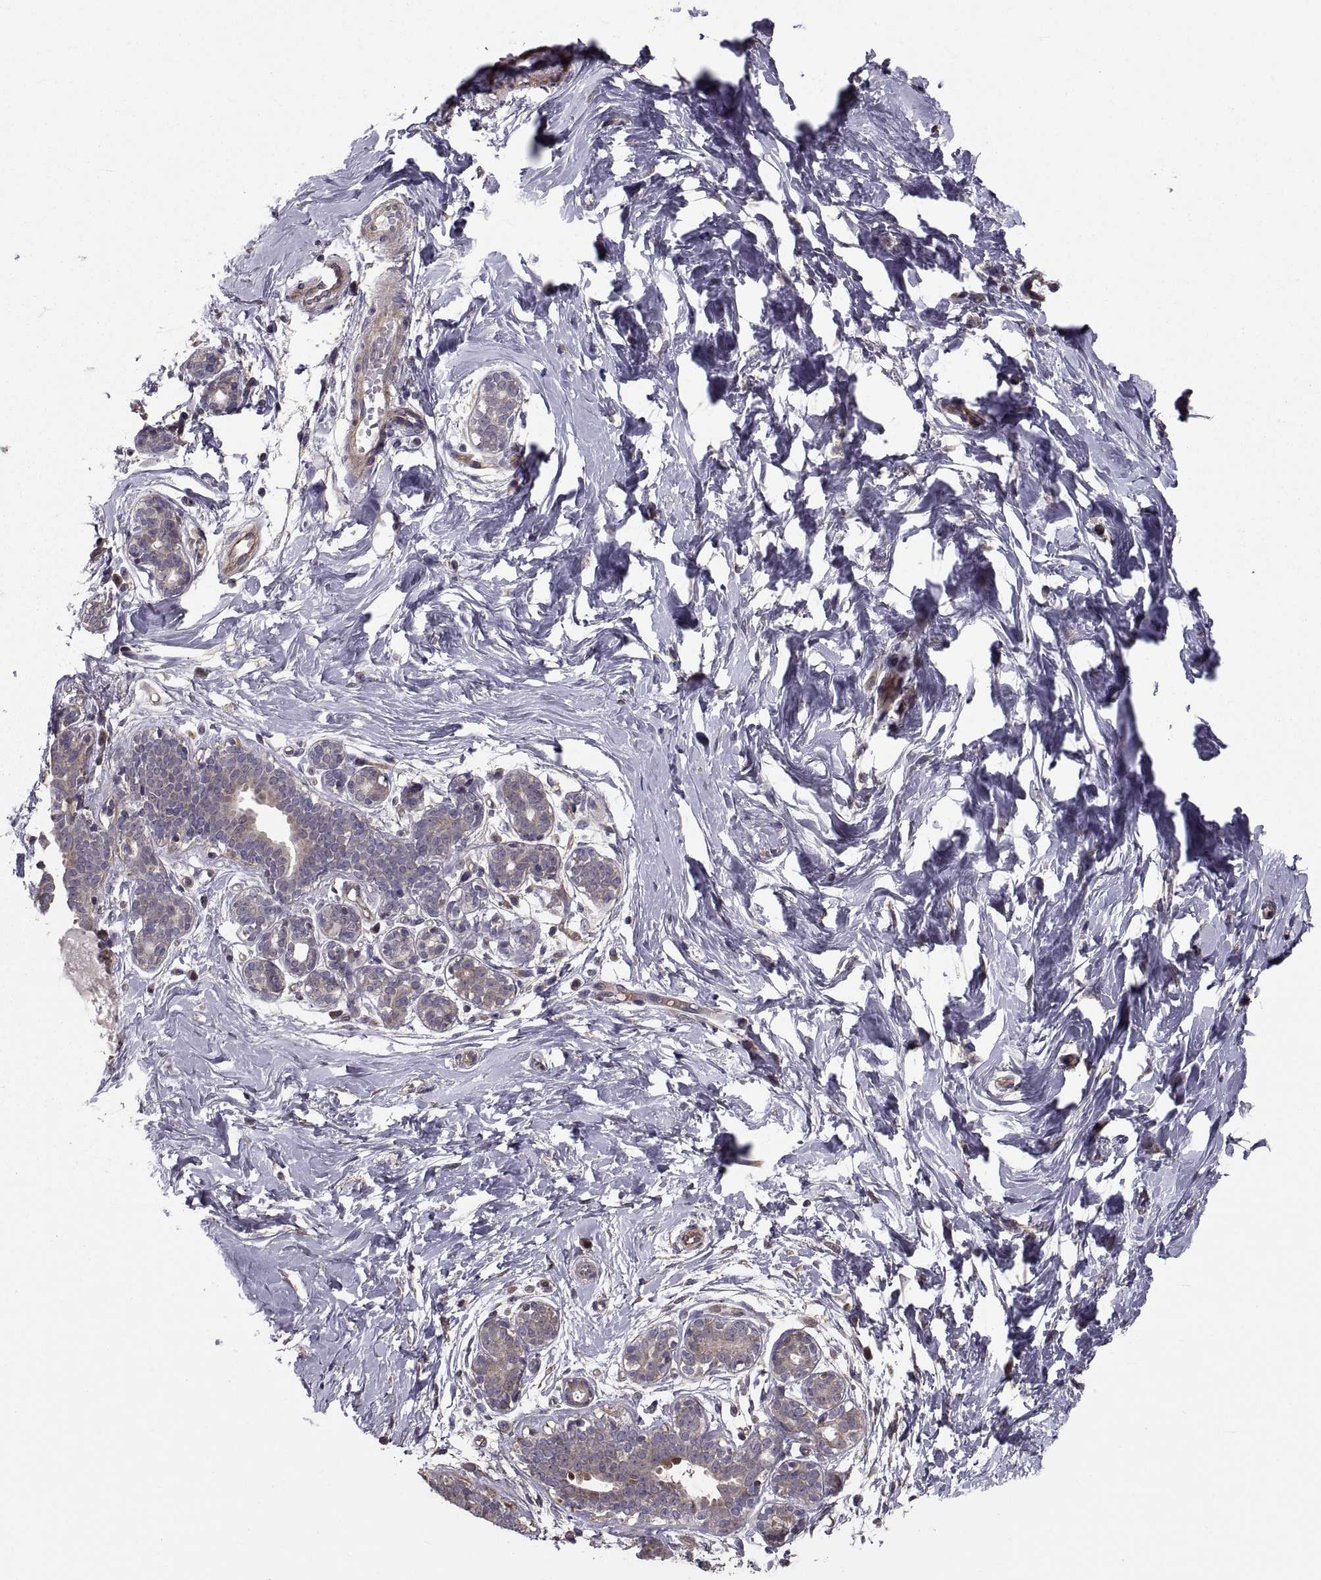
{"staining": {"intensity": "negative", "quantity": "none", "location": "none"}, "tissue": "breast", "cell_type": "Adipocytes", "image_type": "normal", "snomed": [{"axis": "morphology", "description": "Normal tissue, NOS"}, {"axis": "topography", "description": "Breast"}], "caption": "This is a micrograph of IHC staining of unremarkable breast, which shows no staining in adipocytes. (DAB immunohistochemistry, high magnification).", "gene": "PMM2", "patient": {"sex": "female", "age": 37}}